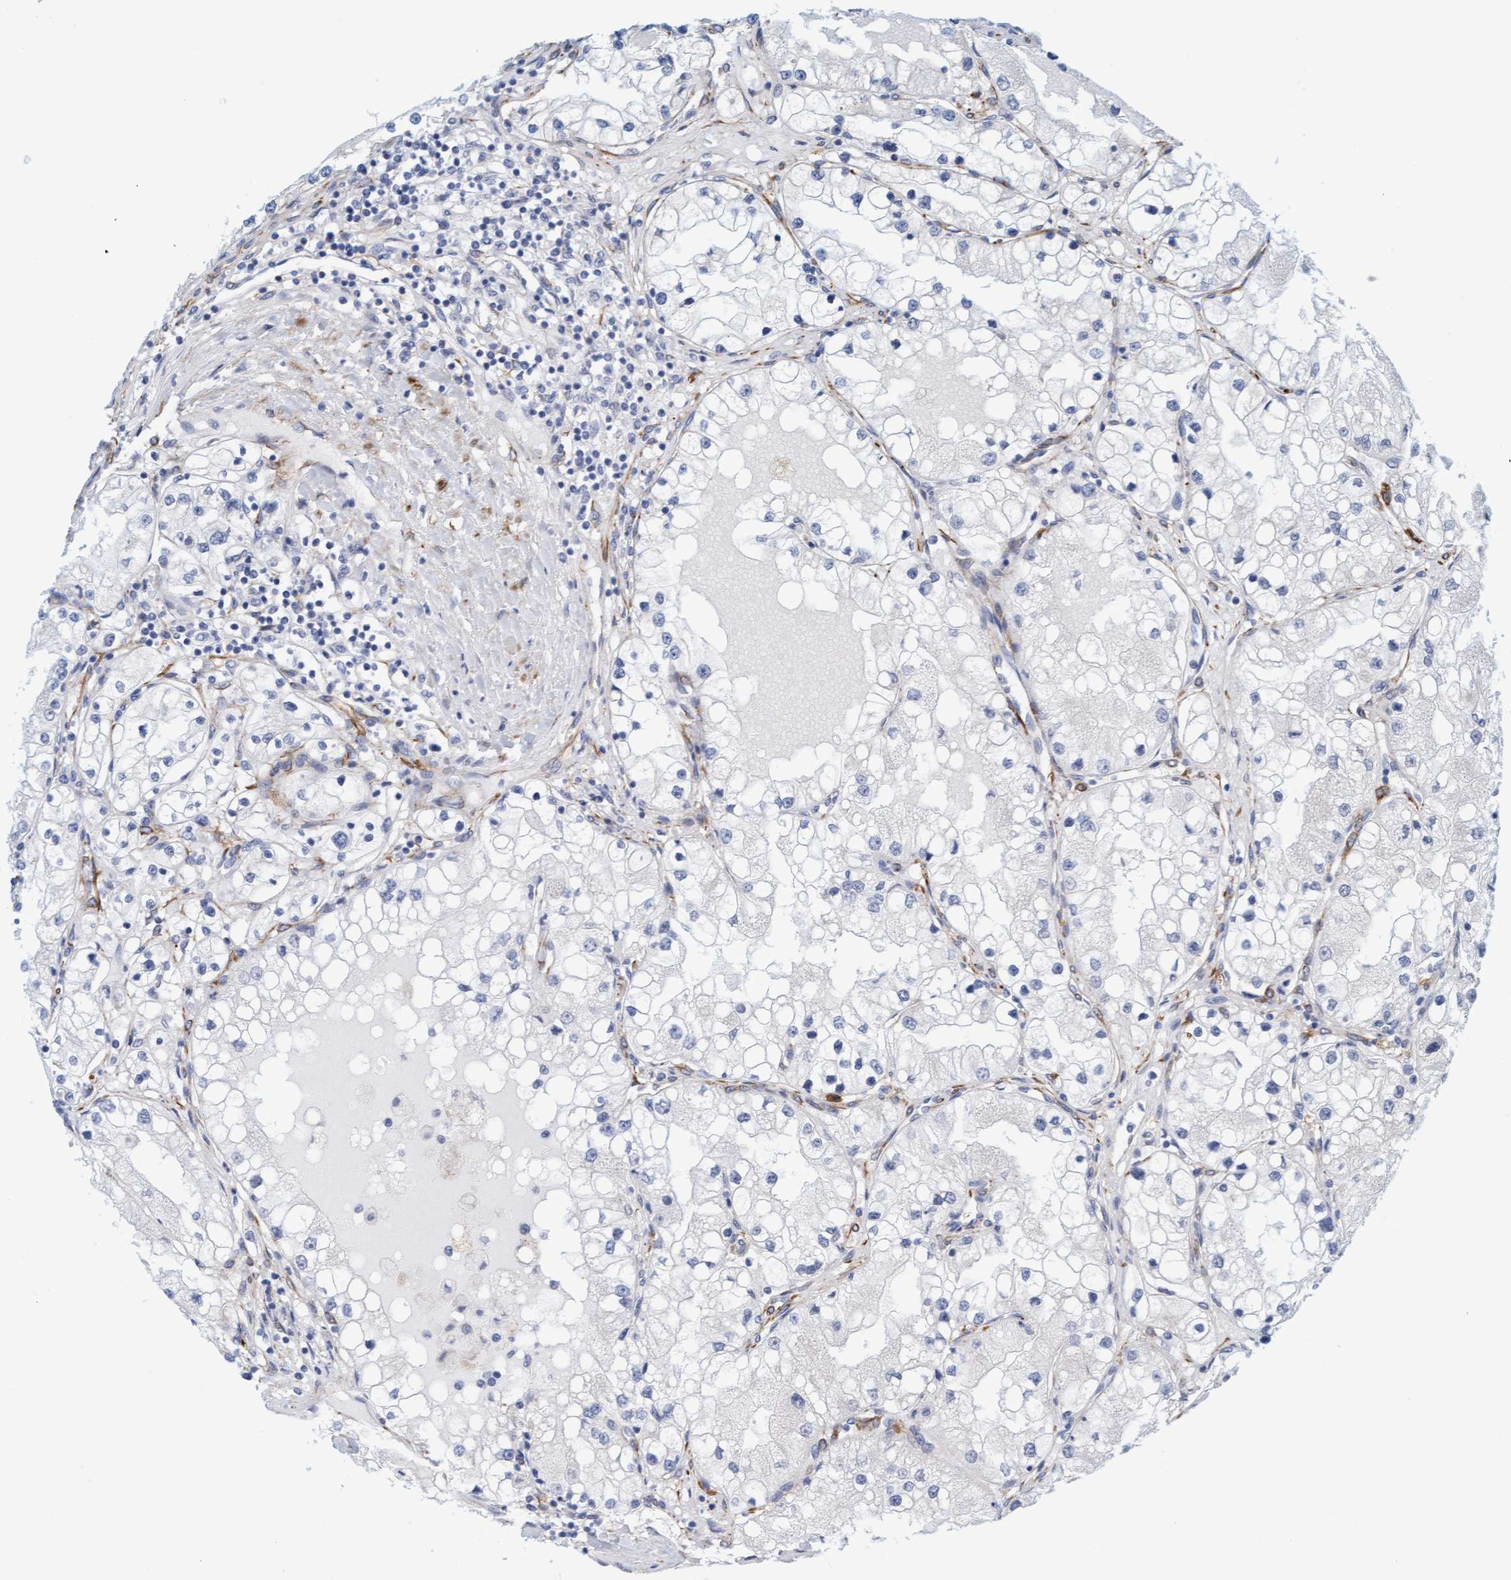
{"staining": {"intensity": "negative", "quantity": "none", "location": "none"}, "tissue": "renal cancer", "cell_type": "Tumor cells", "image_type": "cancer", "snomed": [{"axis": "morphology", "description": "Adenocarcinoma, NOS"}, {"axis": "topography", "description": "Kidney"}], "caption": "IHC photomicrograph of neoplastic tissue: human renal adenocarcinoma stained with DAB (3,3'-diaminobenzidine) displays no significant protein expression in tumor cells.", "gene": "MAP1B", "patient": {"sex": "male", "age": 68}}